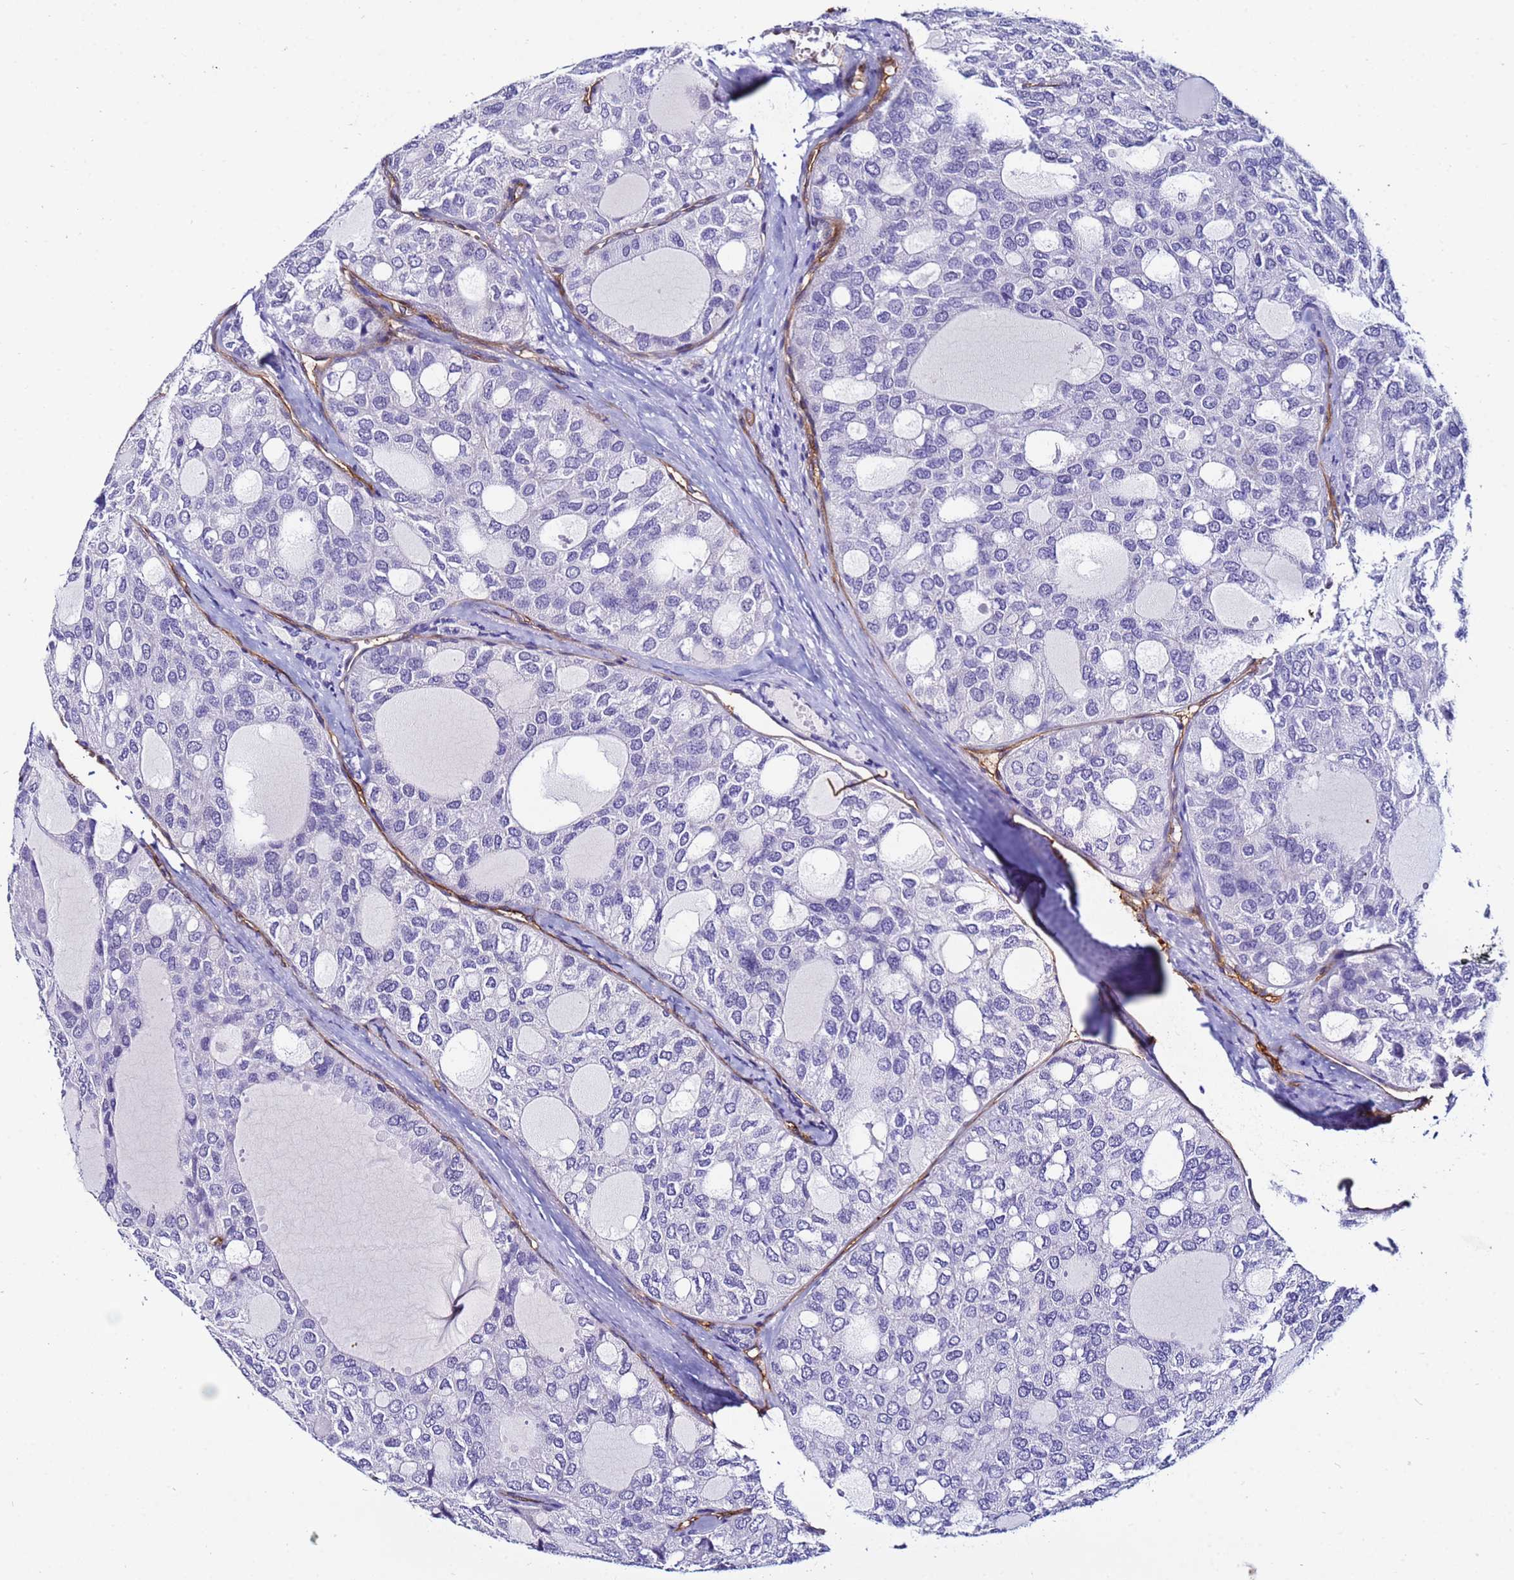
{"staining": {"intensity": "negative", "quantity": "none", "location": "none"}, "tissue": "thyroid cancer", "cell_type": "Tumor cells", "image_type": "cancer", "snomed": [{"axis": "morphology", "description": "Follicular adenoma carcinoma, NOS"}, {"axis": "topography", "description": "Thyroid gland"}], "caption": "Immunohistochemical staining of human thyroid cancer exhibits no significant expression in tumor cells. (DAB (3,3'-diaminobenzidine) immunohistochemistry (IHC) visualized using brightfield microscopy, high magnification).", "gene": "DEFB104A", "patient": {"sex": "male", "age": 75}}